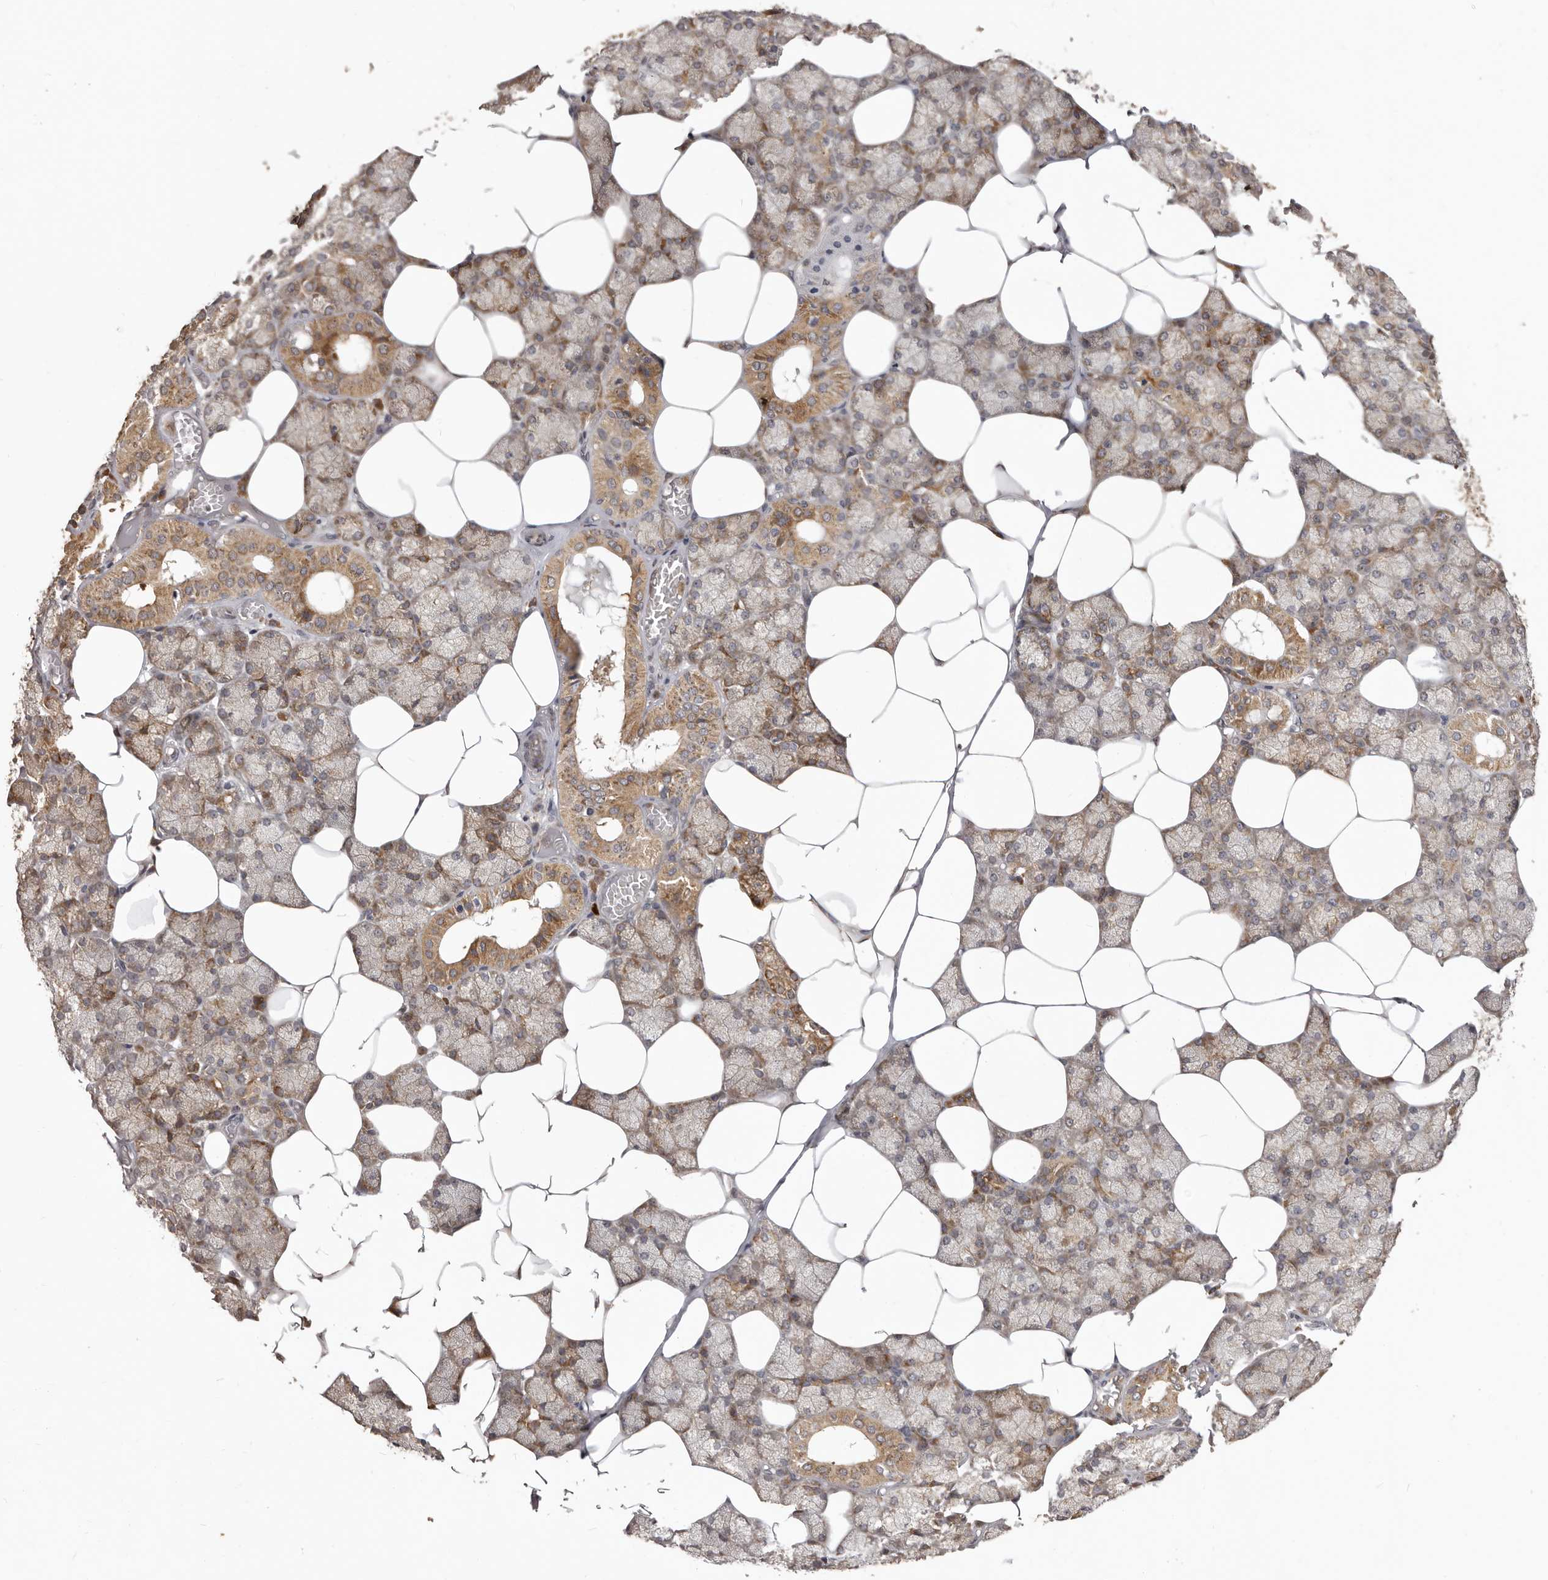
{"staining": {"intensity": "moderate", "quantity": "25%-75%", "location": "cytoplasmic/membranous"}, "tissue": "salivary gland", "cell_type": "Glandular cells", "image_type": "normal", "snomed": [{"axis": "morphology", "description": "Normal tissue, NOS"}, {"axis": "topography", "description": "Salivary gland"}], "caption": "High-magnification brightfield microscopy of unremarkable salivary gland stained with DAB (brown) and counterstained with hematoxylin (blue). glandular cells exhibit moderate cytoplasmic/membranous expression is seen in approximately25%-75% of cells.", "gene": "RNF187", "patient": {"sex": "male", "age": 62}}